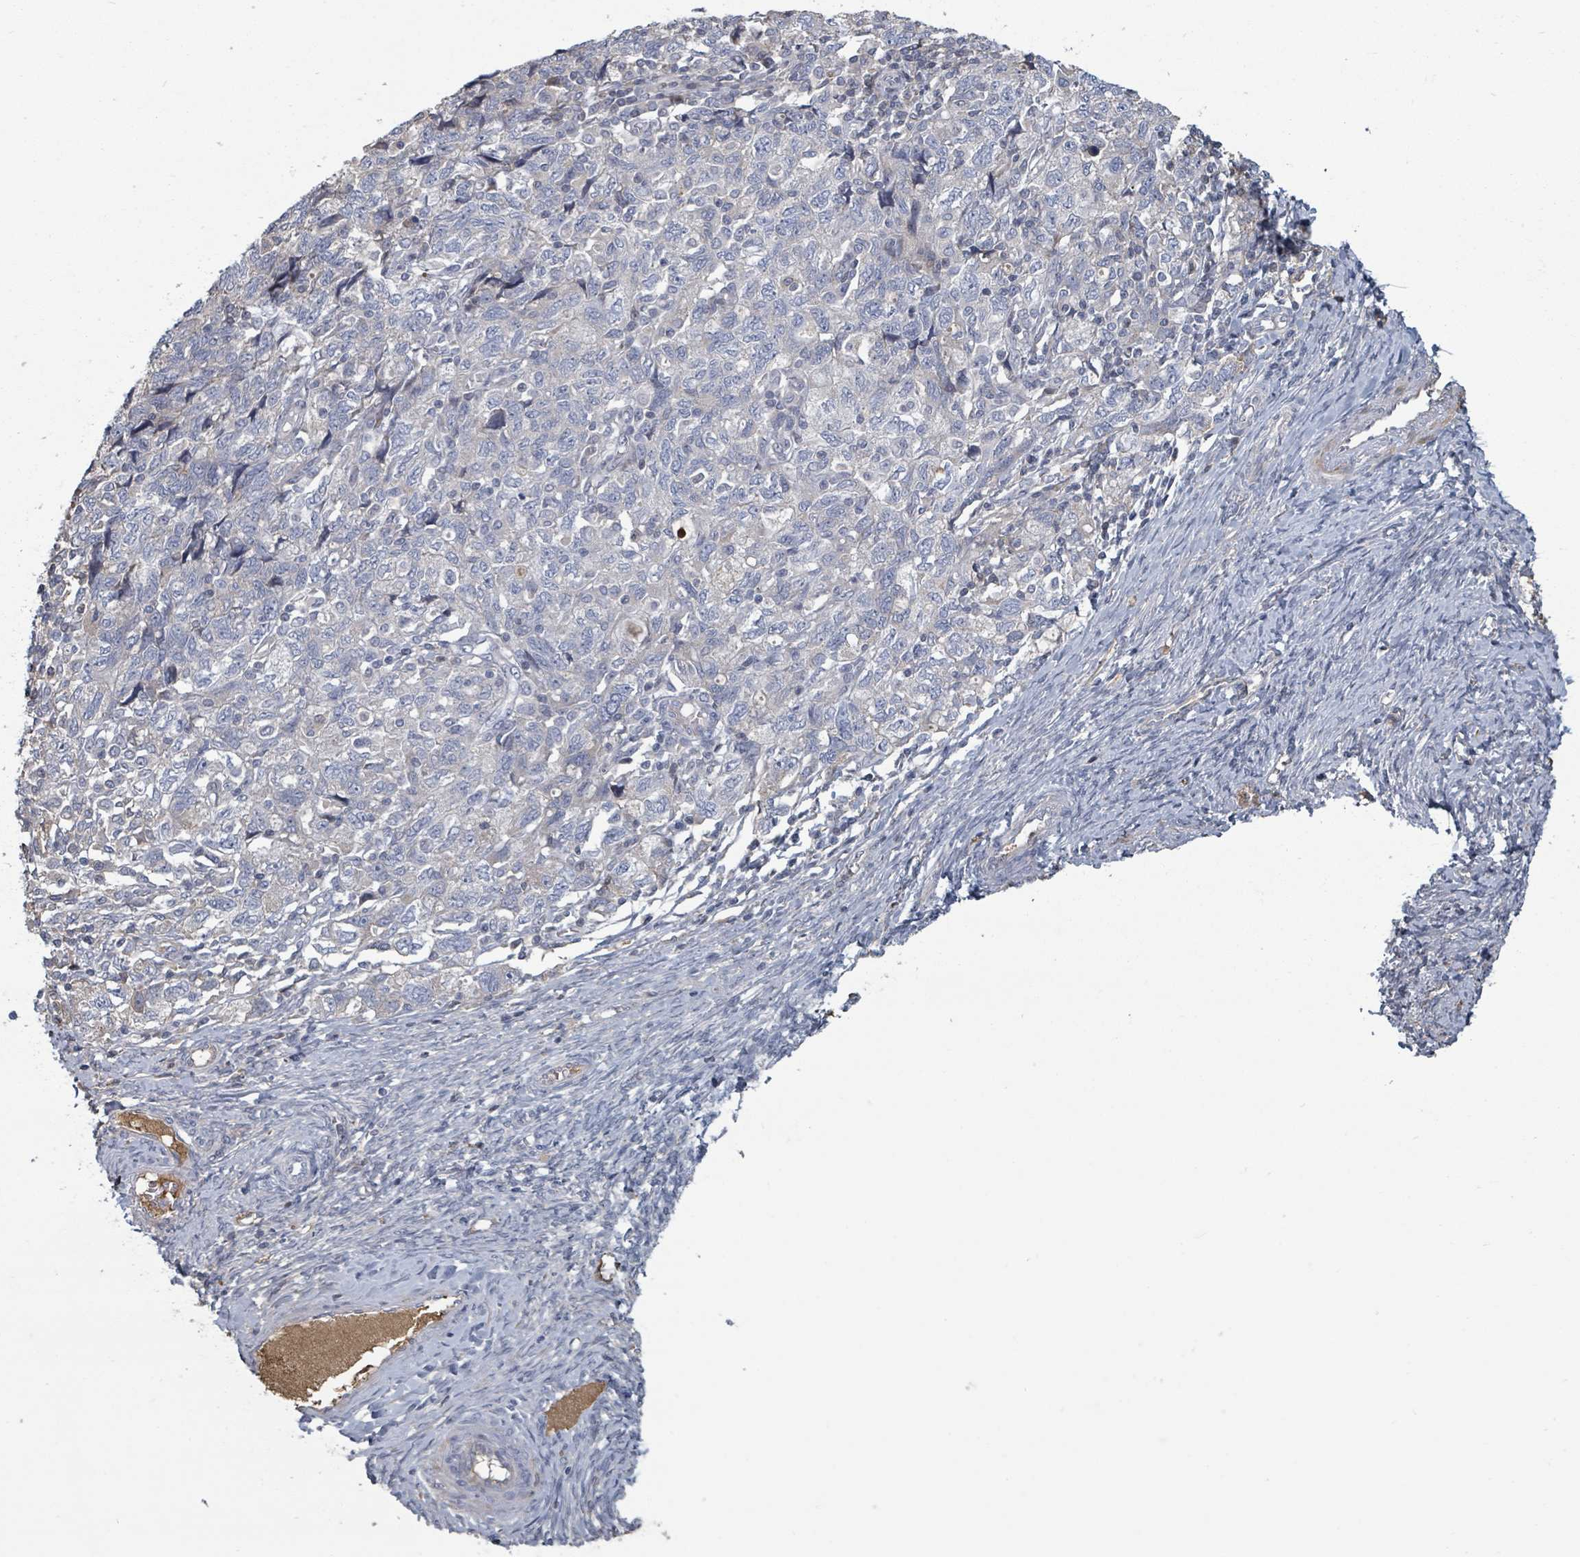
{"staining": {"intensity": "negative", "quantity": "none", "location": "none"}, "tissue": "ovarian cancer", "cell_type": "Tumor cells", "image_type": "cancer", "snomed": [{"axis": "morphology", "description": "Carcinoma, NOS"}, {"axis": "morphology", "description": "Cystadenocarcinoma, serous, NOS"}, {"axis": "topography", "description": "Ovary"}], "caption": "Immunohistochemistry histopathology image of neoplastic tissue: ovarian cancer (serous cystadenocarcinoma) stained with DAB demonstrates no significant protein staining in tumor cells.", "gene": "GABBR1", "patient": {"sex": "female", "age": 69}}